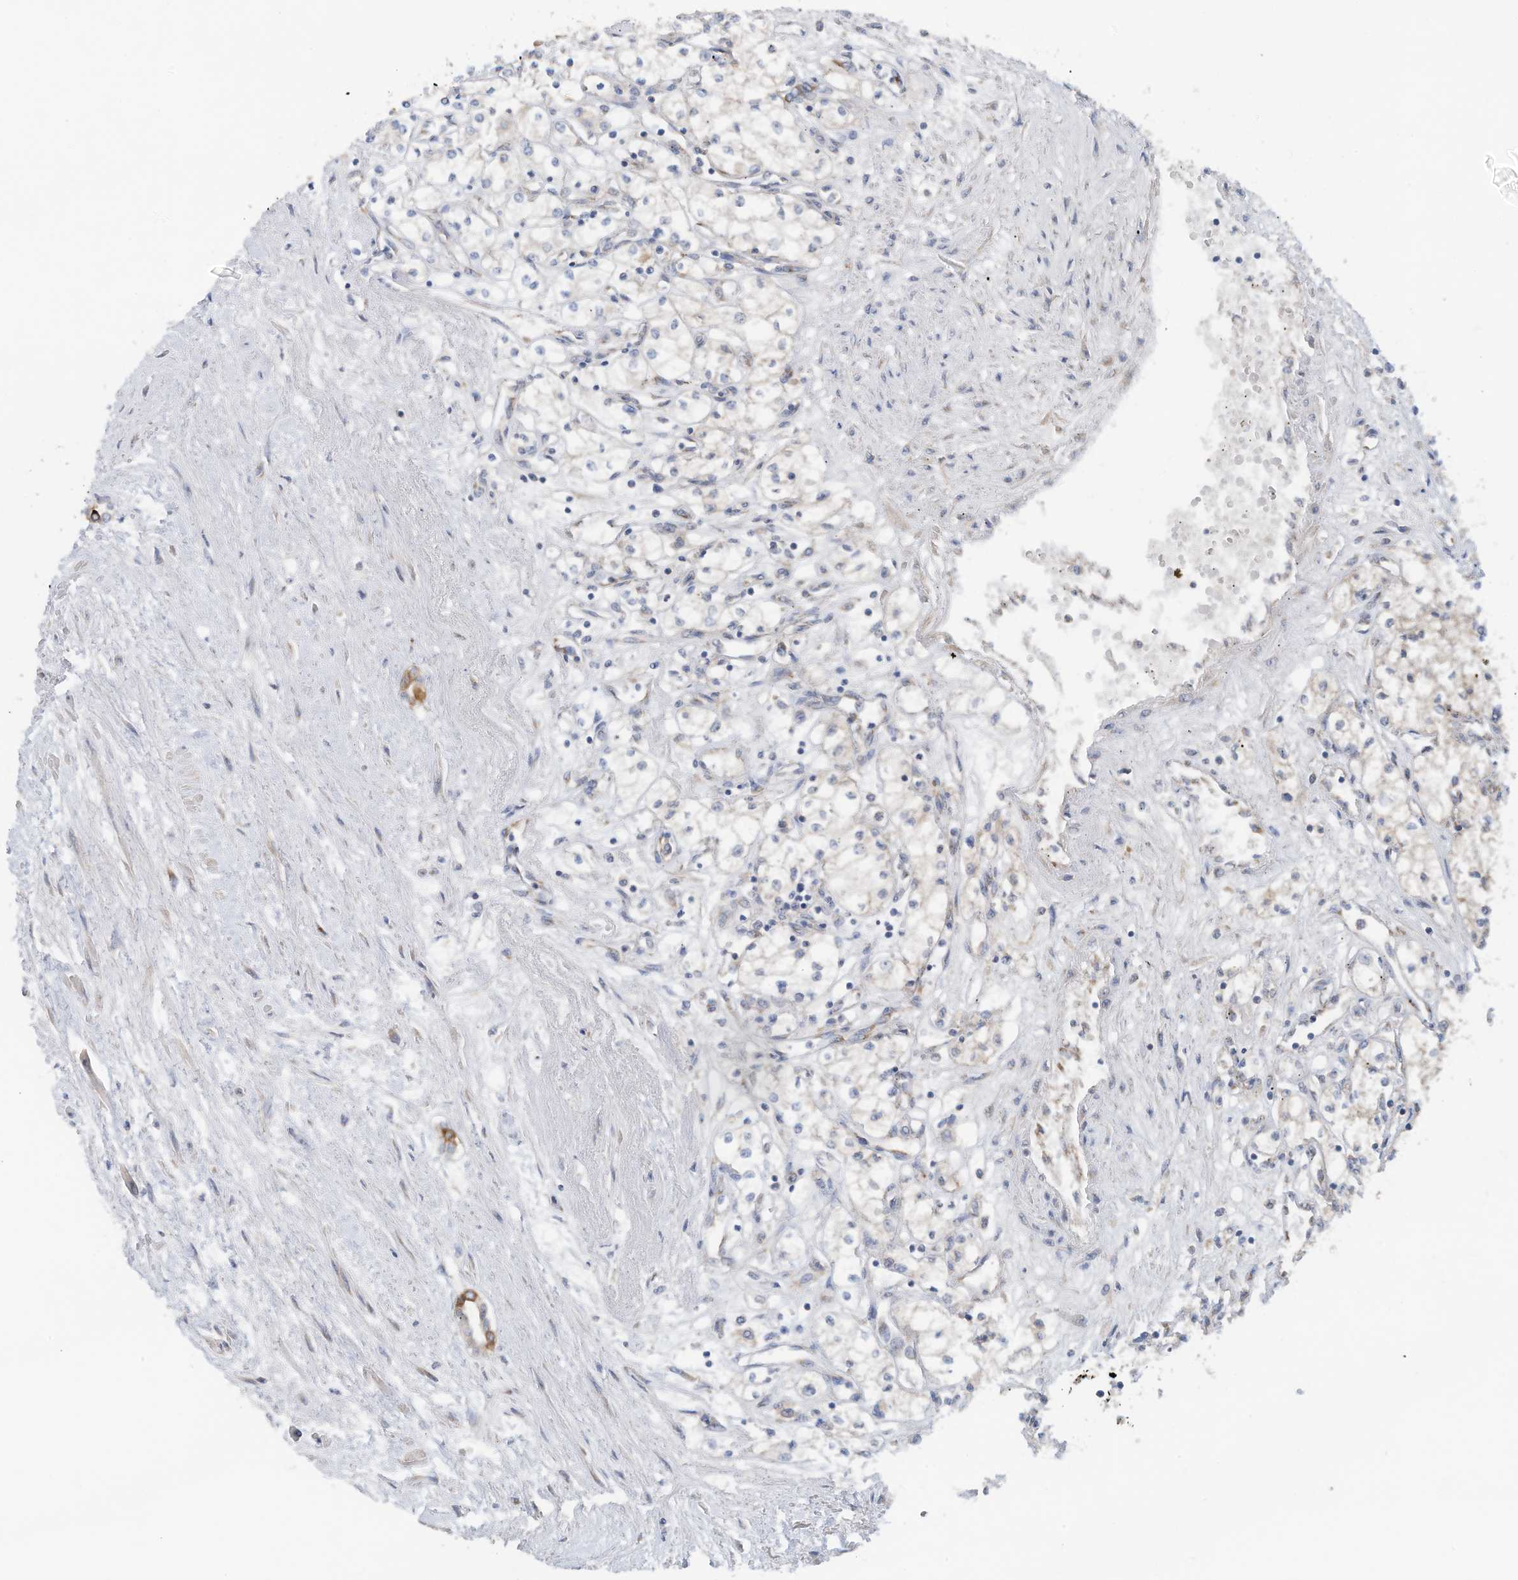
{"staining": {"intensity": "negative", "quantity": "none", "location": "none"}, "tissue": "renal cancer", "cell_type": "Tumor cells", "image_type": "cancer", "snomed": [{"axis": "morphology", "description": "Adenocarcinoma, NOS"}, {"axis": "topography", "description": "Kidney"}], "caption": "Photomicrograph shows no significant protein staining in tumor cells of renal cancer (adenocarcinoma).", "gene": "SLC5A11", "patient": {"sex": "male", "age": 59}}